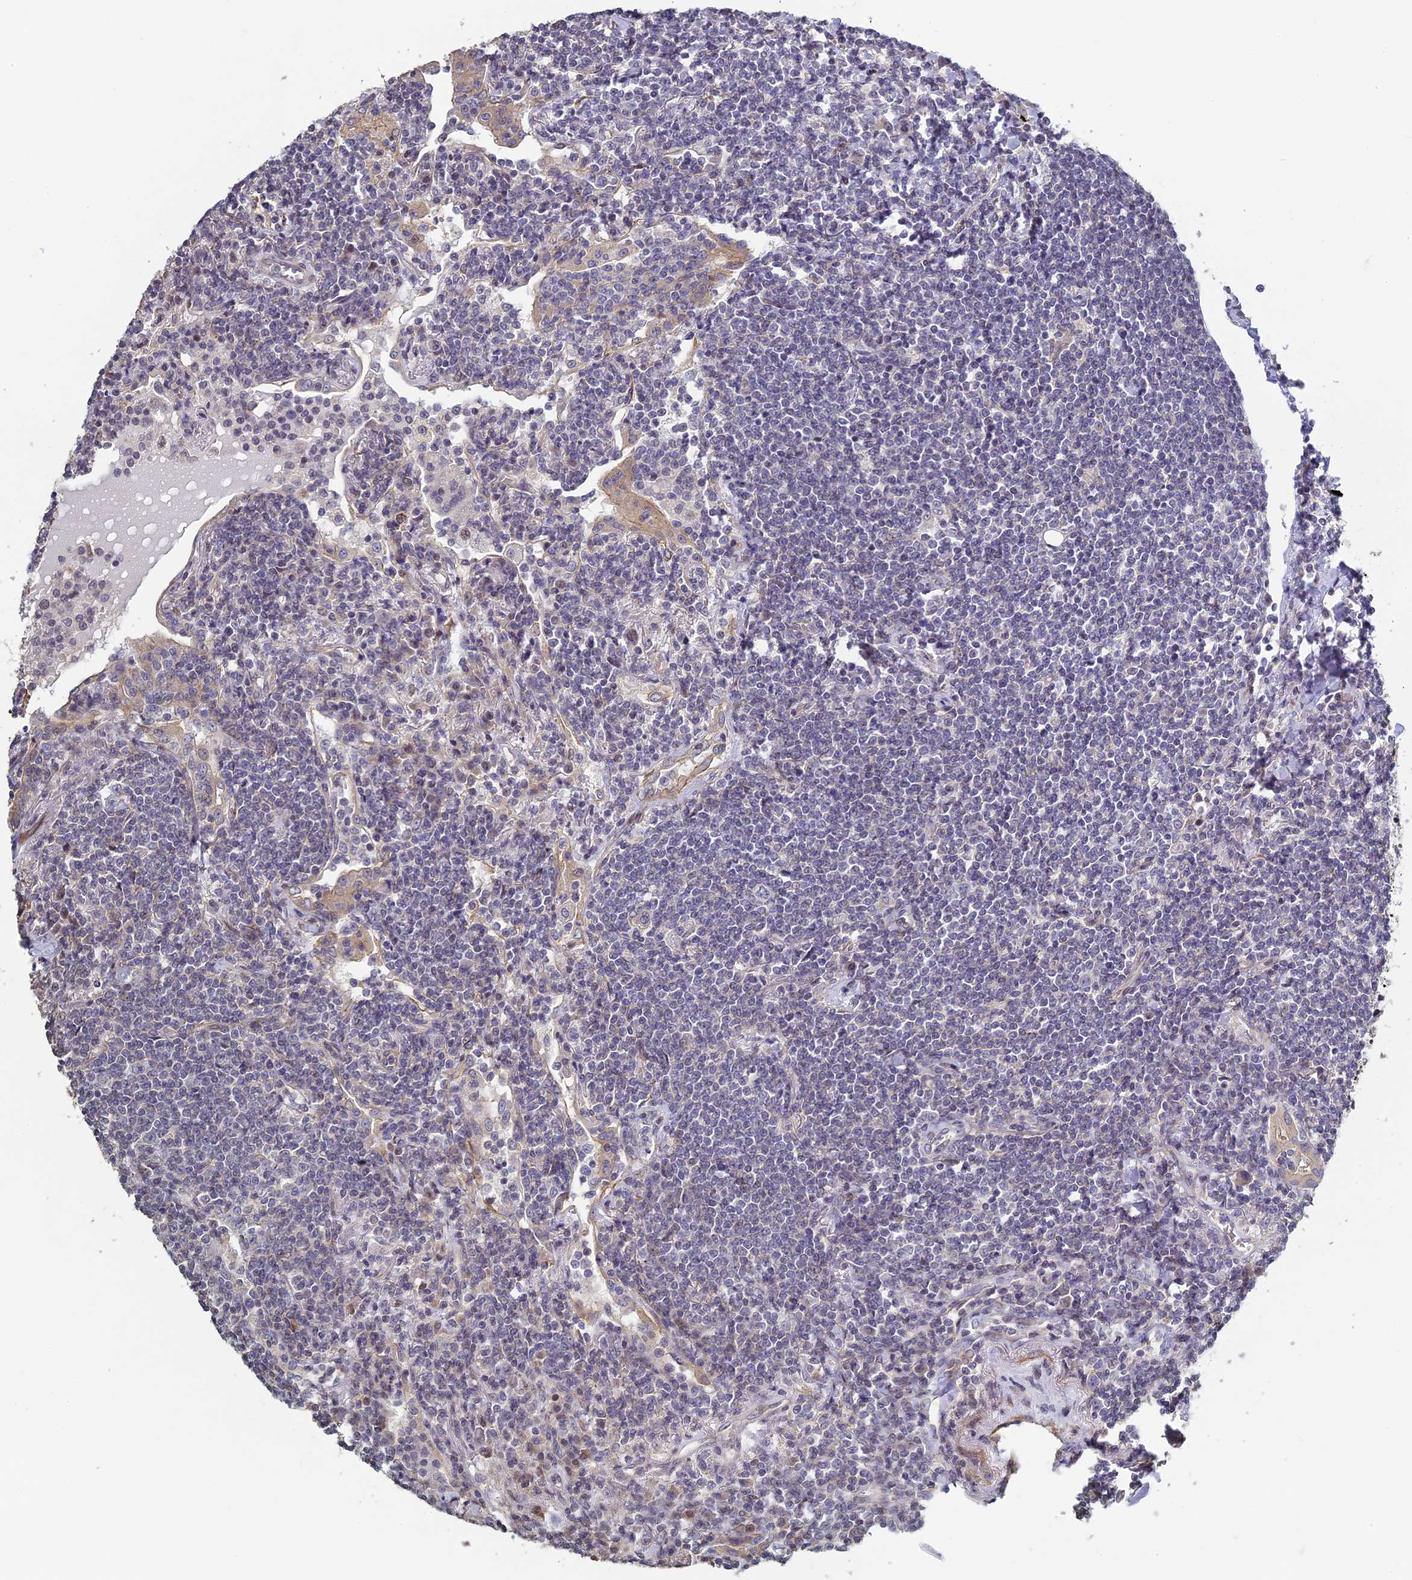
{"staining": {"intensity": "negative", "quantity": "none", "location": "none"}, "tissue": "lymphoma", "cell_type": "Tumor cells", "image_type": "cancer", "snomed": [{"axis": "morphology", "description": "Malignant lymphoma, non-Hodgkin's type, Low grade"}, {"axis": "topography", "description": "Lung"}], "caption": "Immunohistochemistry histopathology image of neoplastic tissue: malignant lymphoma, non-Hodgkin's type (low-grade) stained with DAB (3,3'-diaminobenzidine) reveals no significant protein positivity in tumor cells.", "gene": "DIXDC1", "patient": {"sex": "female", "age": 71}}